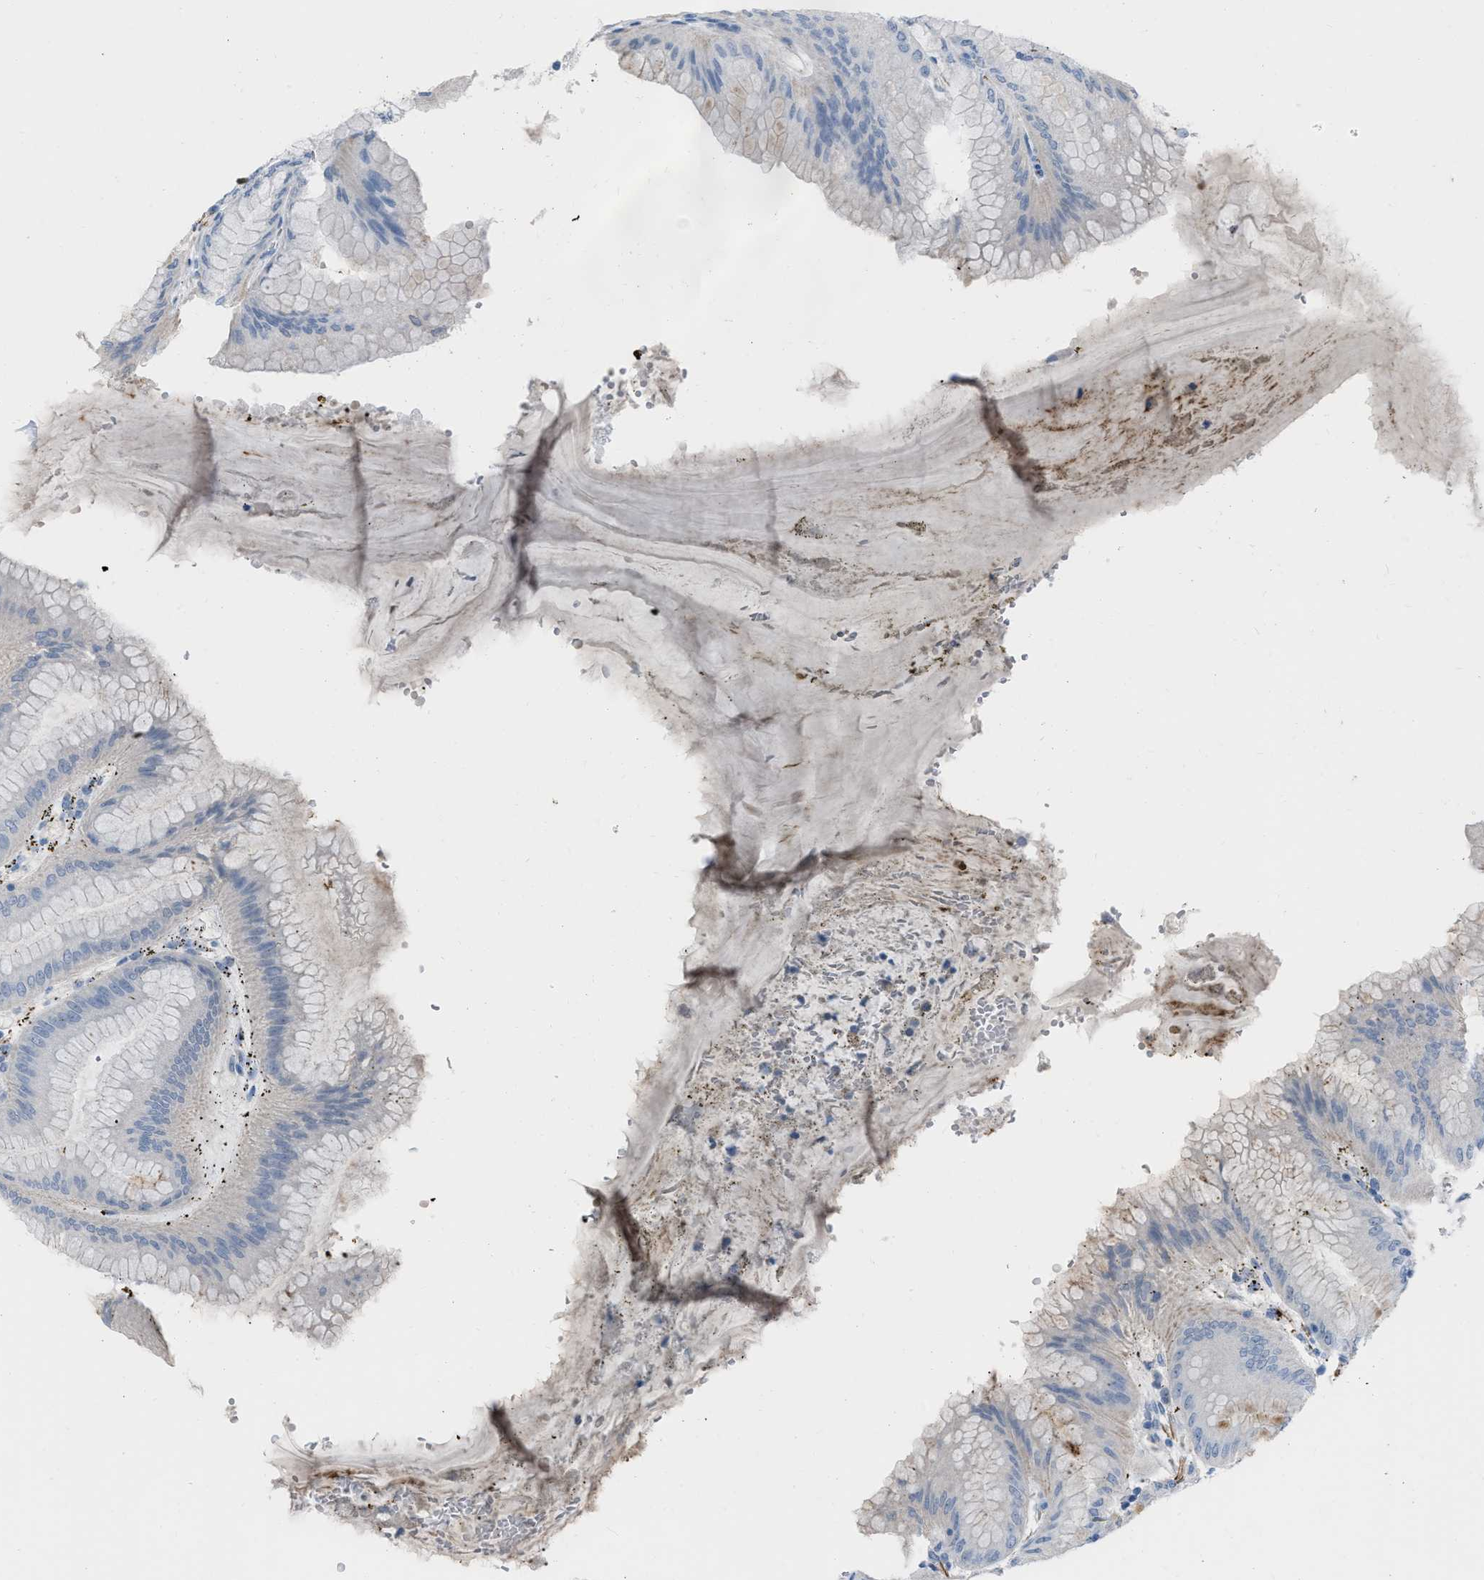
{"staining": {"intensity": "strong", "quantity": "<25%", "location": "cytoplasmic/membranous"}, "tissue": "stomach", "cell_type": "Glandular cells", "image_type": "normal", "snomed": [{"axis": "morphology", "description": "Normal tissue, NOS"}, {"axis": "topography", "description": "Stomach, lower"}], "caption": "A photomicrograph showing strong cytoplasmic/membranous staining in approximately <25% of glandular cells in benign stomach, as visualized by brown immunohistochemical staining.", "gene": "SPATC1L", "patient": {"sex": "male", "age": 71}}